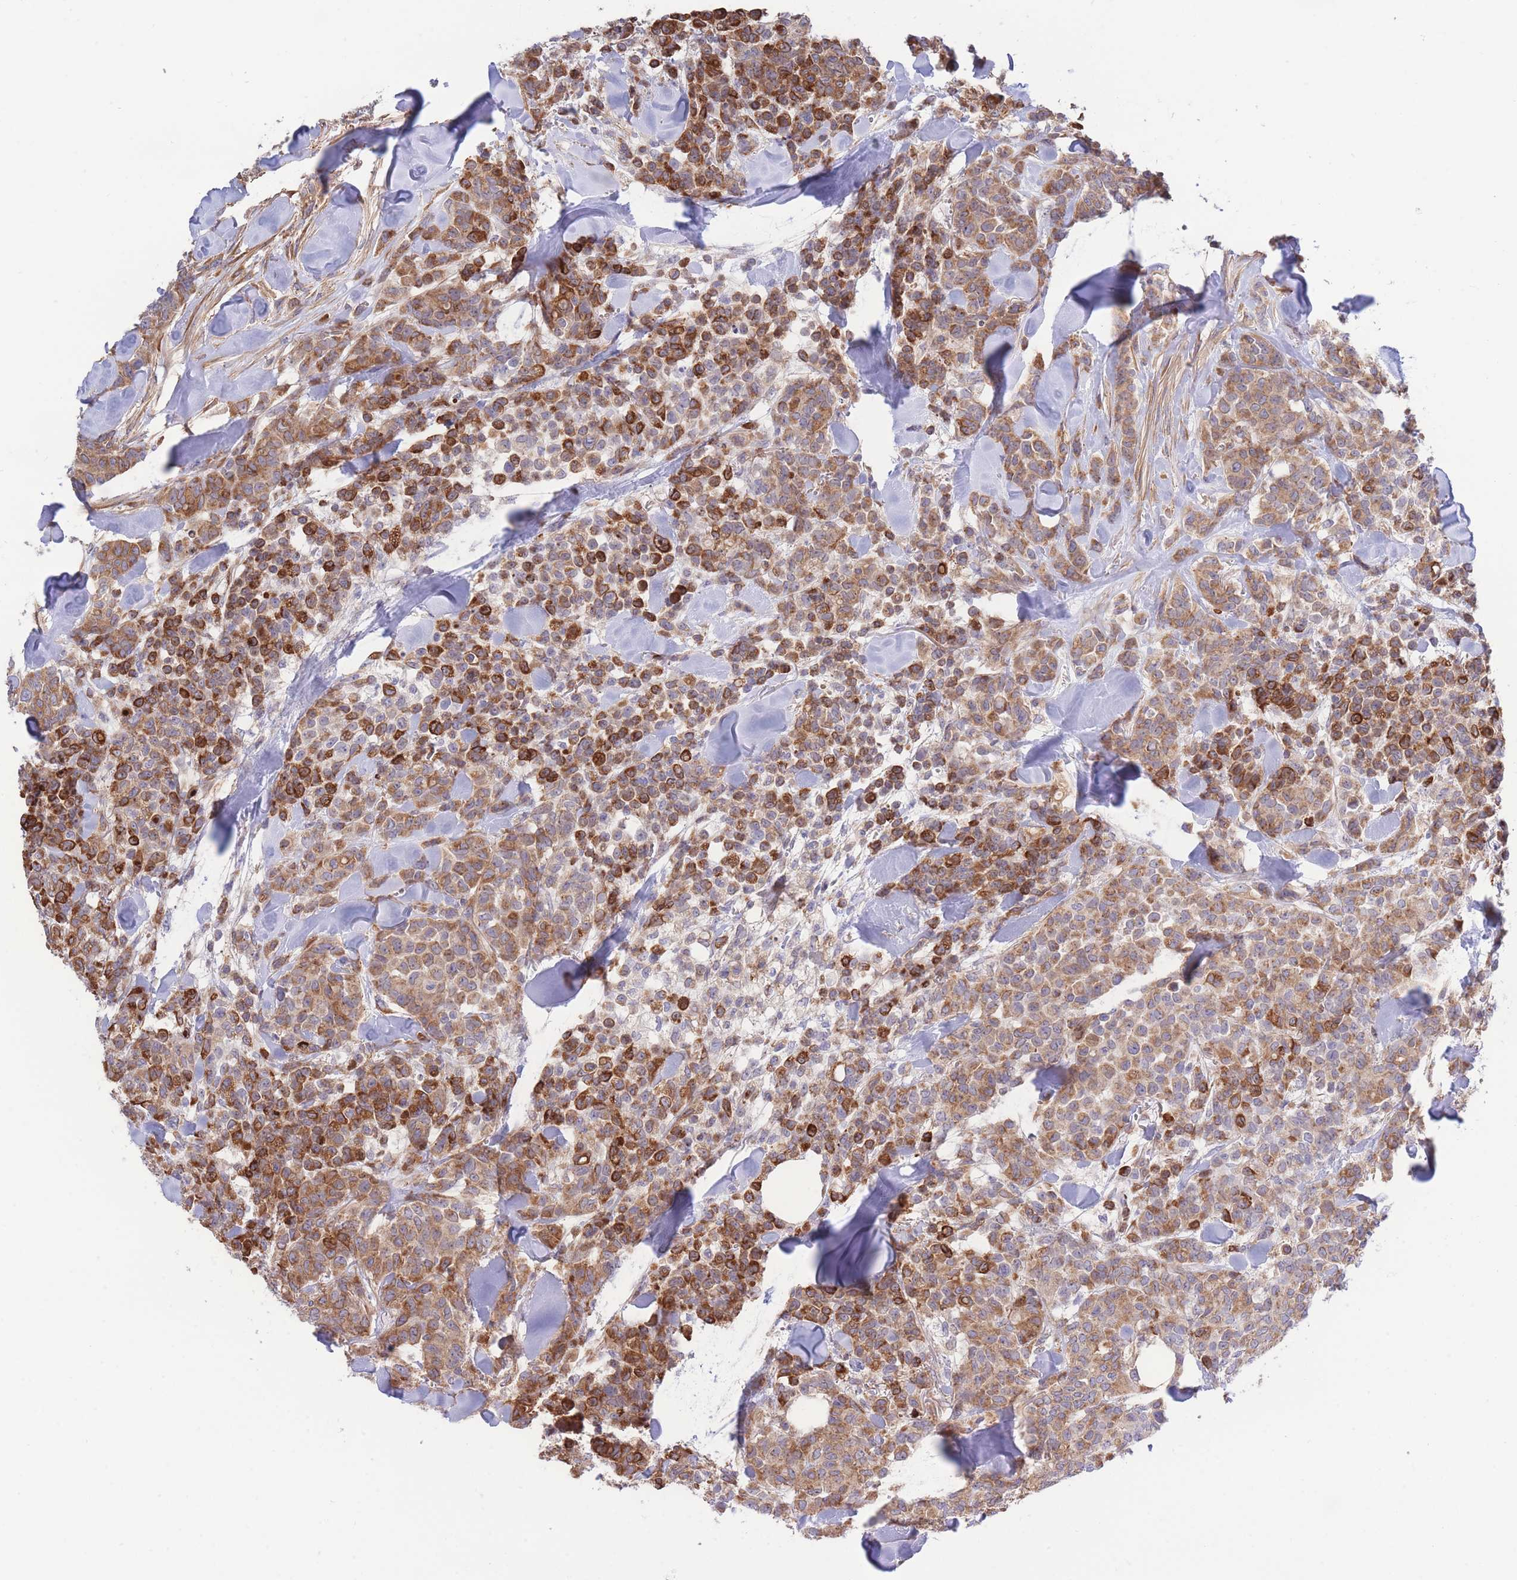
{"staining": {"intensity": "moderate", "quantity": ">75%", "location": "cytoplasmic/membranous"}, "tissue": "breast cancer", "cell_type": "Tumor cells", "image_type": "cancer", "snomed": [{"axis": "morphology", "description": "Lobular carcinoma"}, {"axis": "topography", "description": "Breast"}], "caption": "Immunohistochemistry (IHC) micrograph of human breast cancer (lobular carcinoma) stained for a protein (brown), which exhibits medium levels of moderate cytoplasmic/membranous expression in about >75% of tumor cells.", "gene": "LRRN4CL", "patient": {"sex": "female", "age": 91}}